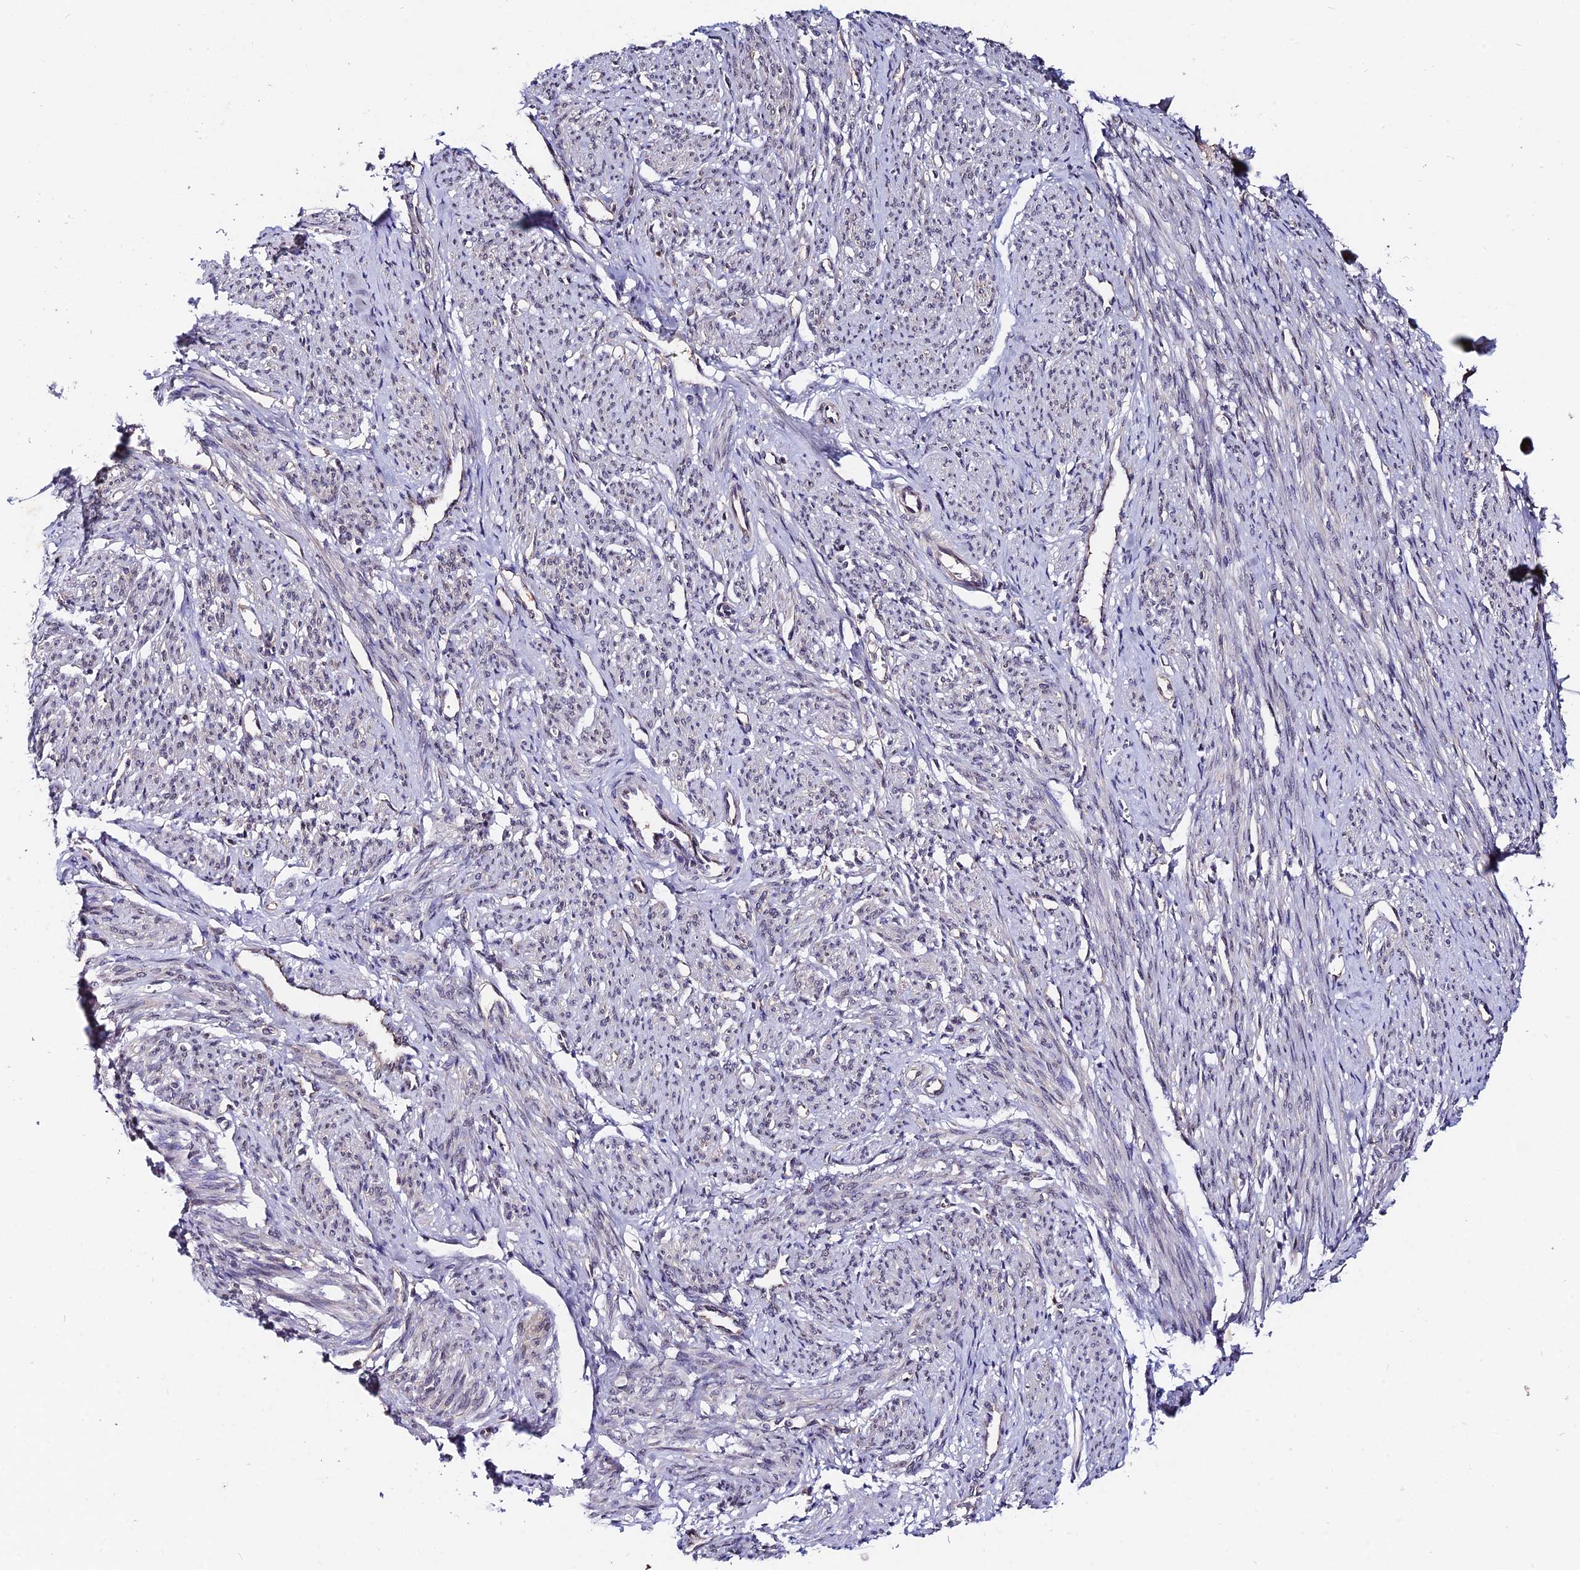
{"staining": {"intensity": "weak", "quantity": "<25%", "location": "cytoplasmic/membranous,nuclear"}, "tissue": "smooth muscle", "cell_type": "Smooth muscle cells", "image_type": "normal", "snomed": [{"axis": "morphology", "description": "Normal tissue, NOS"}, {"axis": "topography", "description": "Smooth muscle"}], "caption": "Human smooth muscle stained for a protein using immunohistochemistry demonstrates no positivity in smooth muscle cells.", "gene": "INPP4A", "patient": {"sex": "female", "age": 65}}